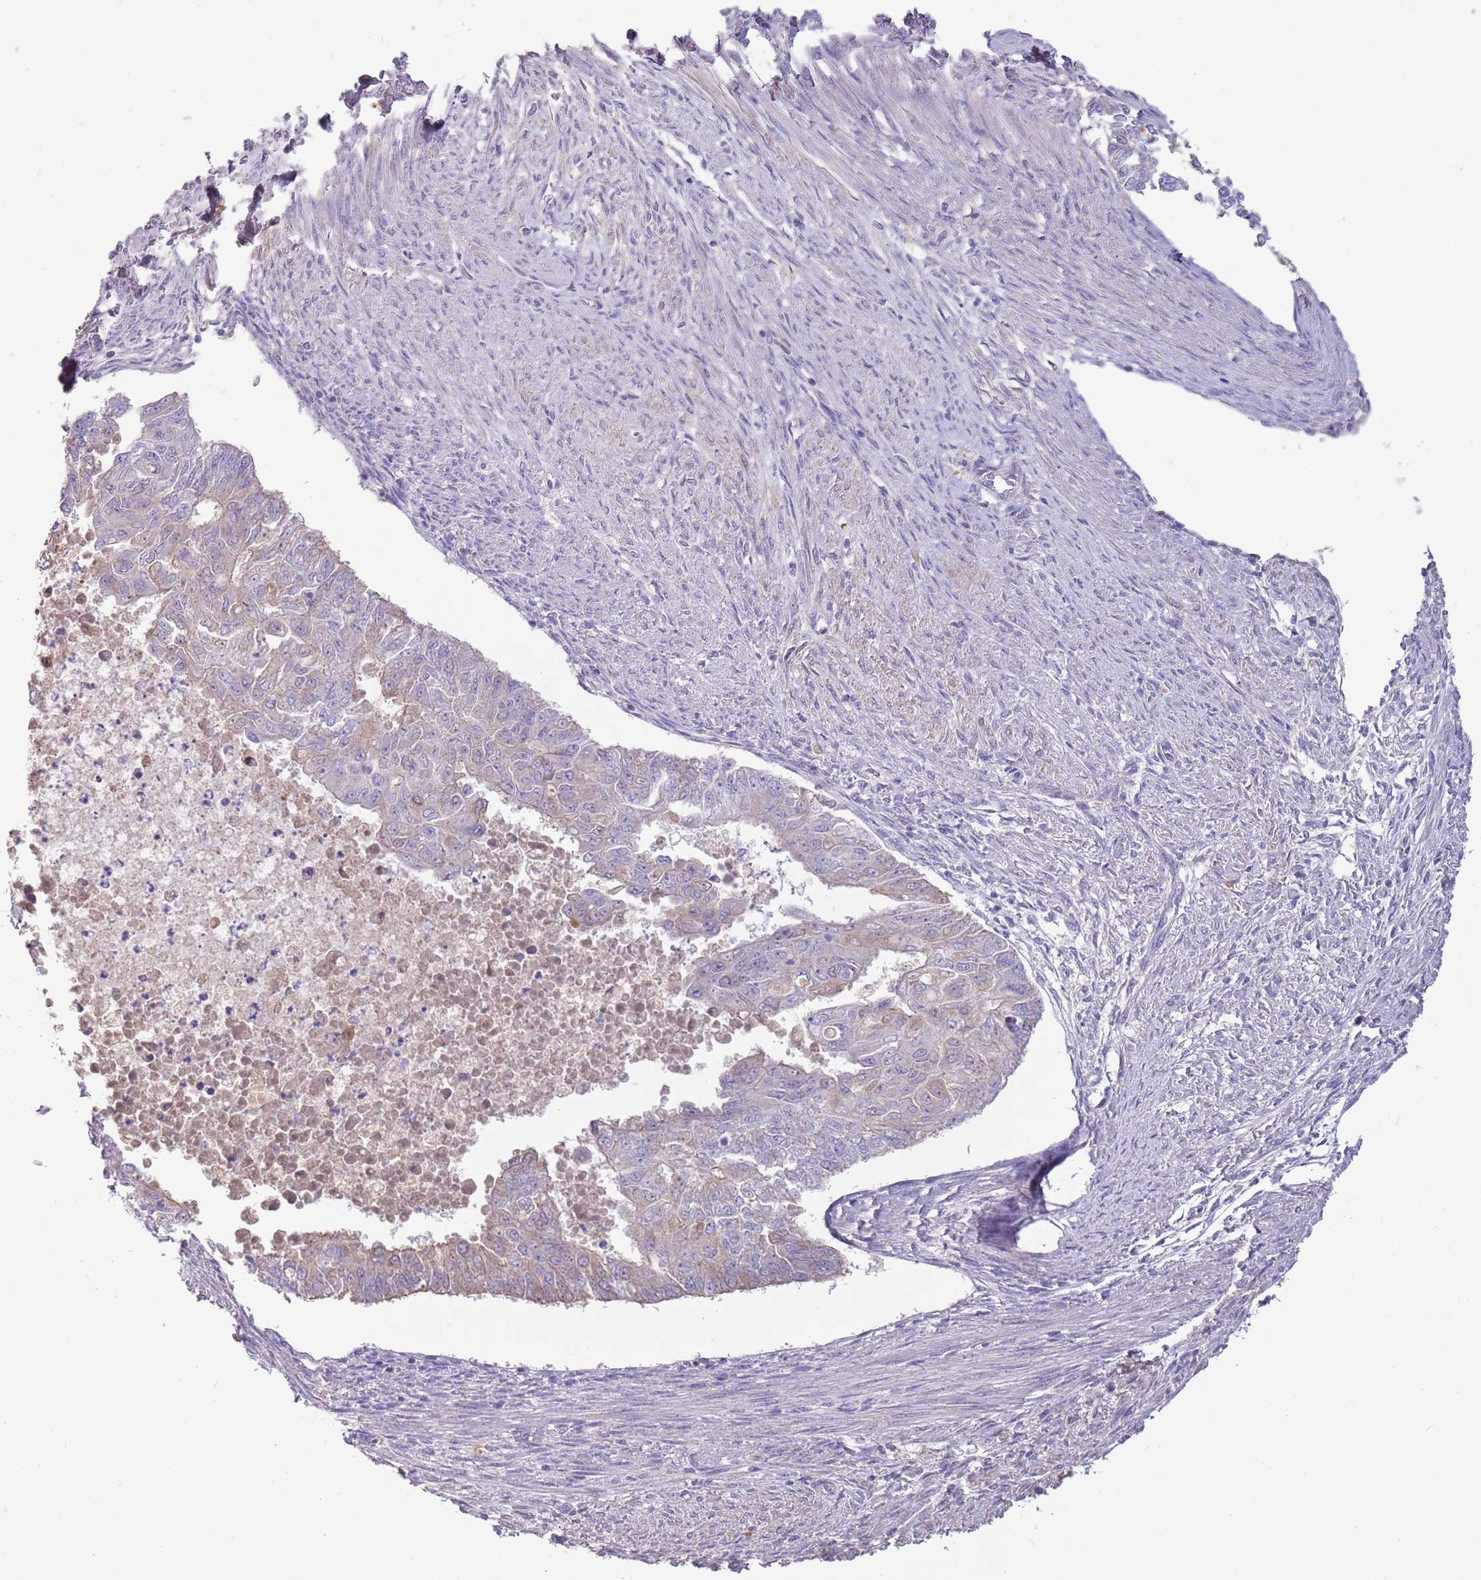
{"staining": {"intensity": "negative", "quantity": "none", "location": "none"}, "tissue": "endometrial cancer", "cell_type": "Tumor cells", "image_type": "cancer", "snomed": [{"axis": "morphology", "description": "Adenocarcinoma, NOS"}, {"axis": "topography", "description": "Endometrium"}], "caption": "Immunohistochemistry (IHC) micrograph of endometrial adenocarcinoma stained for a protein (brown), which displays no expression in tumor cells.", "gene": "TRMO", "patient": {"sex": "female", "age": 32}}